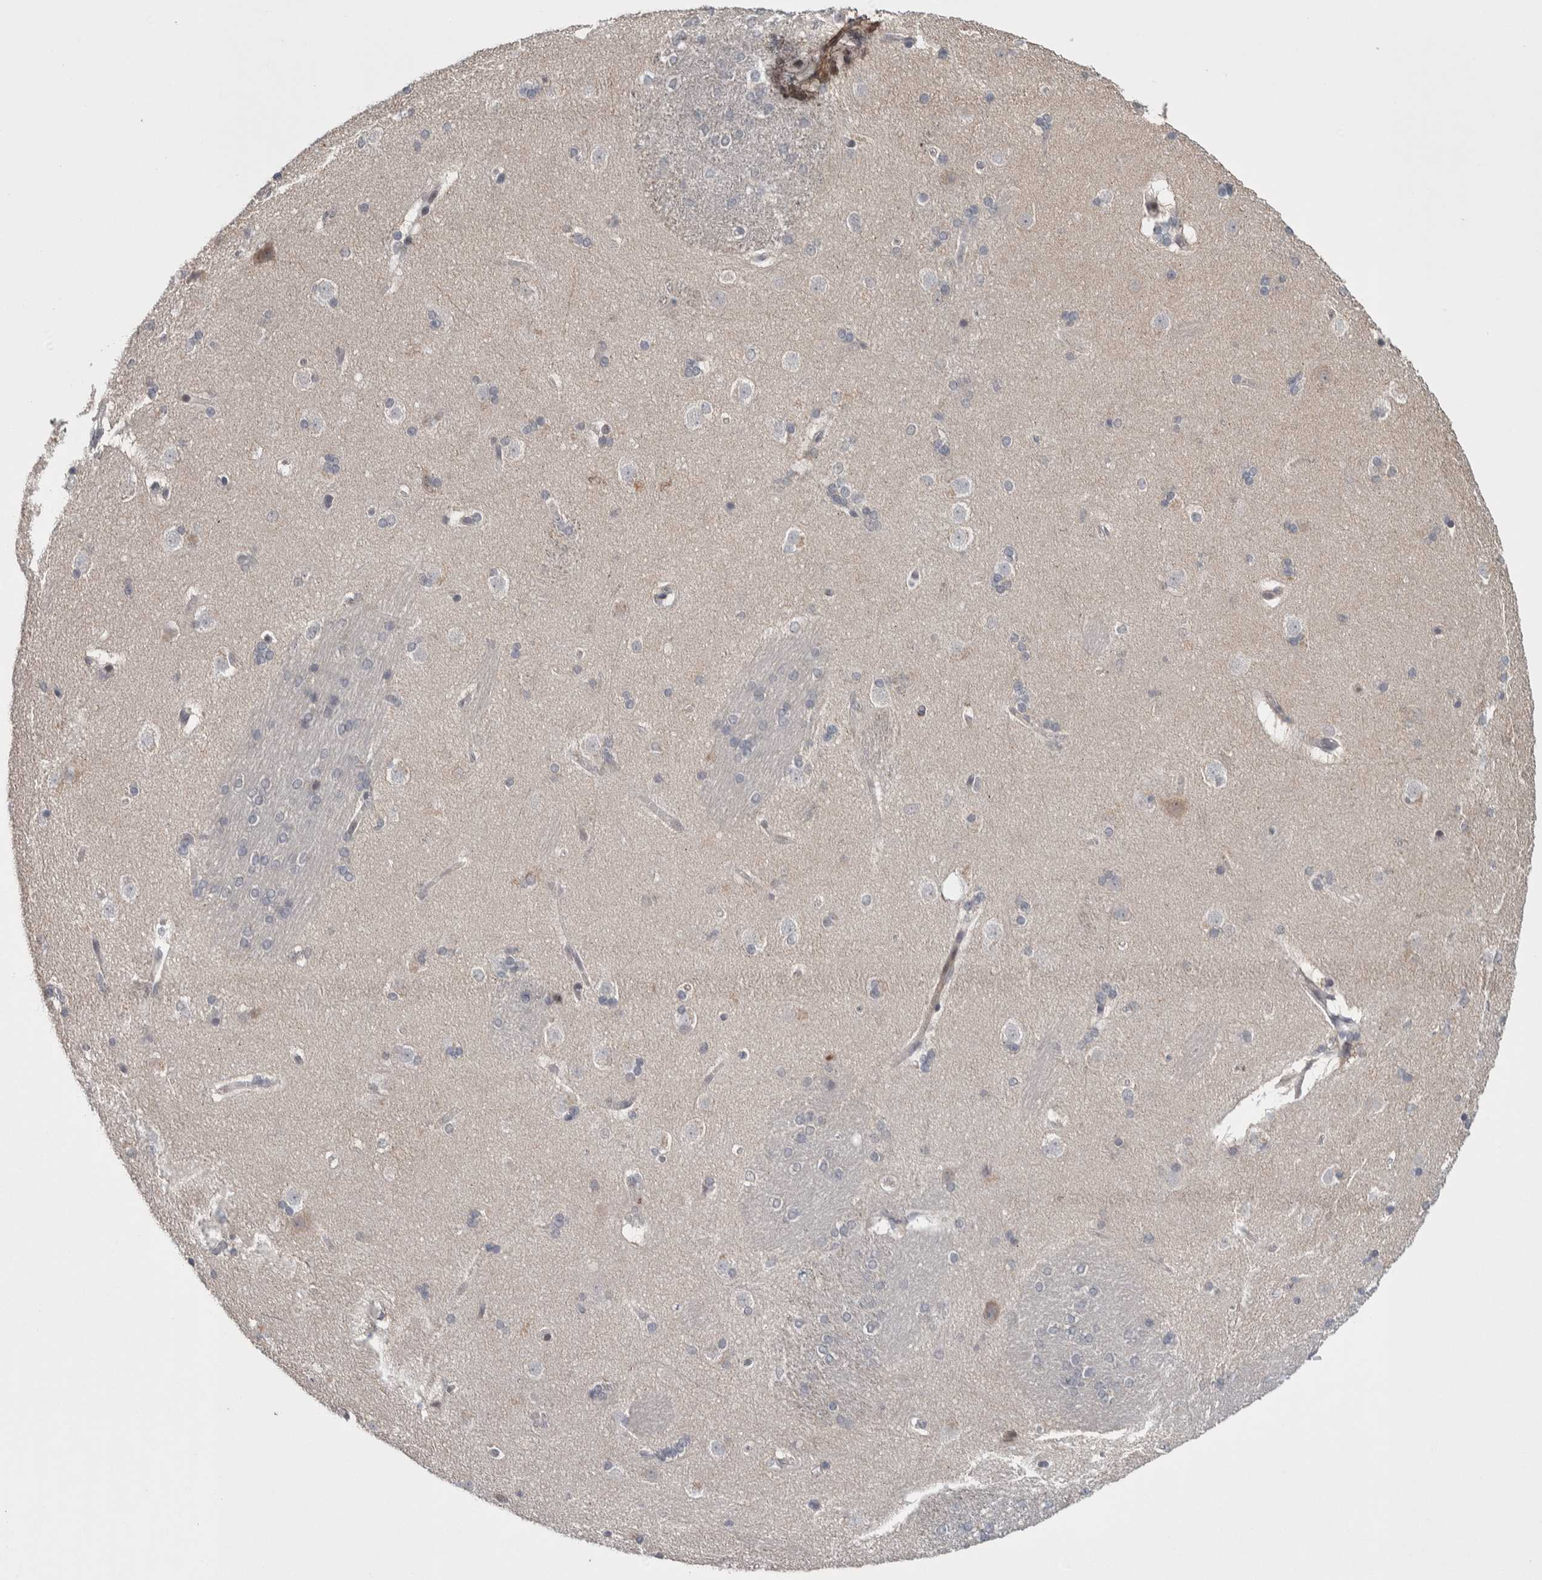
{"staining": {"intensity": "negative", "quantity": "none", "location": "none"}, "tissue": "caudate", "cell_type": "Glial cells", "image_type": "normal", "snomed": [{"axis": "morphology", "description": "Normal tissue, NOS"}, {"axis": "topography", "description": "Lateral ventricle wall"}], "caption": "This is a histopathology image of IHC staining of benign caudate, which shows no expression in glial cells.", "gene": "ASPN", "patient": {"sex": "female", "age": 19}}